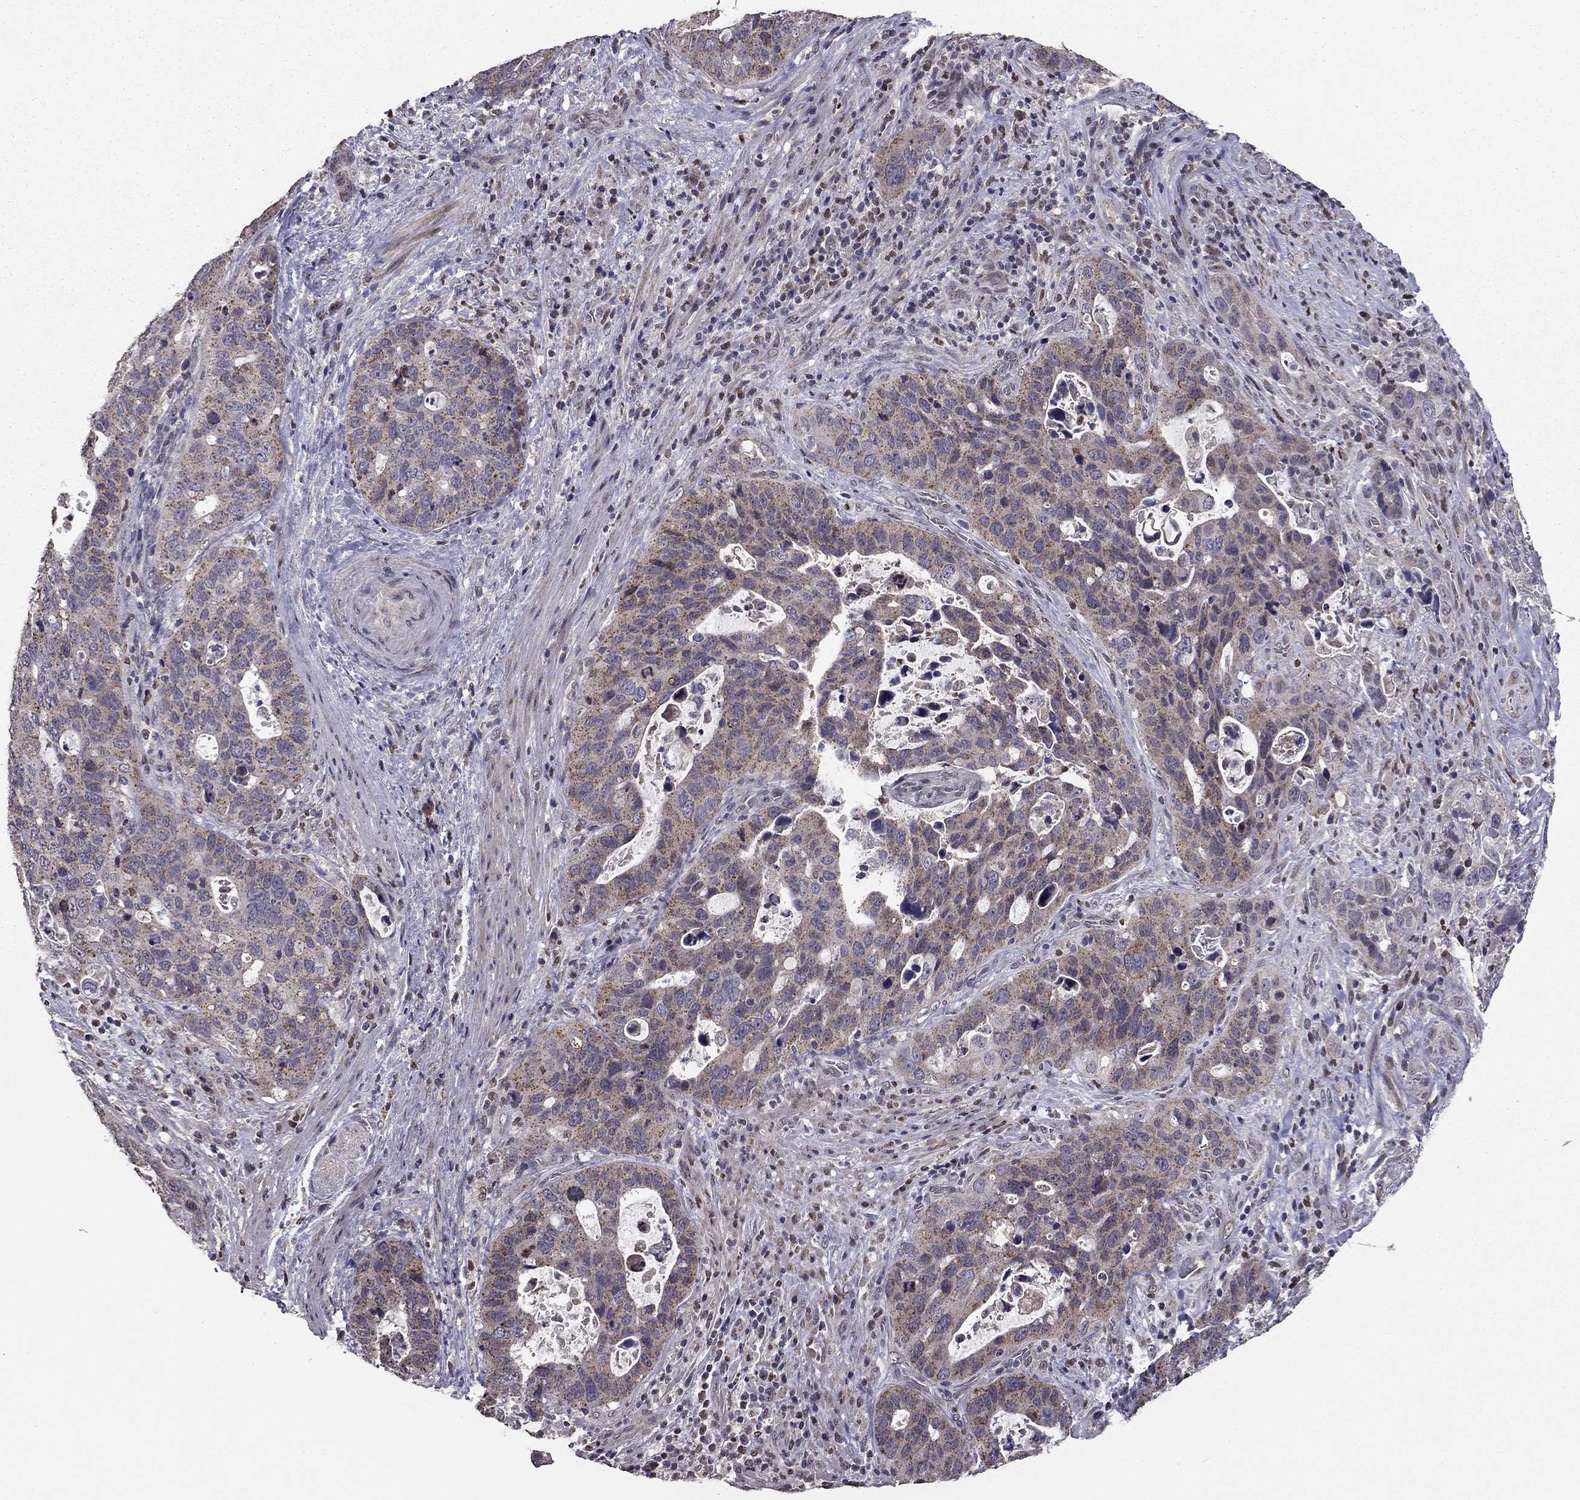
{"staining": {"intensity": "moderate", "quantity": "25%-75%", "location": "cytoplasmic/membranous"}, "tissue": "stomach cancer", "cell_type": "Tumor cells", "image_type": "cancer", "snomed": [{"axis": "morphology", "description": "Adenocarcinoma, NOS"}, {"axis": "topography", "description": "Stomach"}], "caption": "A brown stain shows moderate cytoplasmic/membranous expression of a protein in human stomach adenocarcinoma tumor cells.", "gene": "HCN1", "patient": {"sex": "male", "age": 54}}